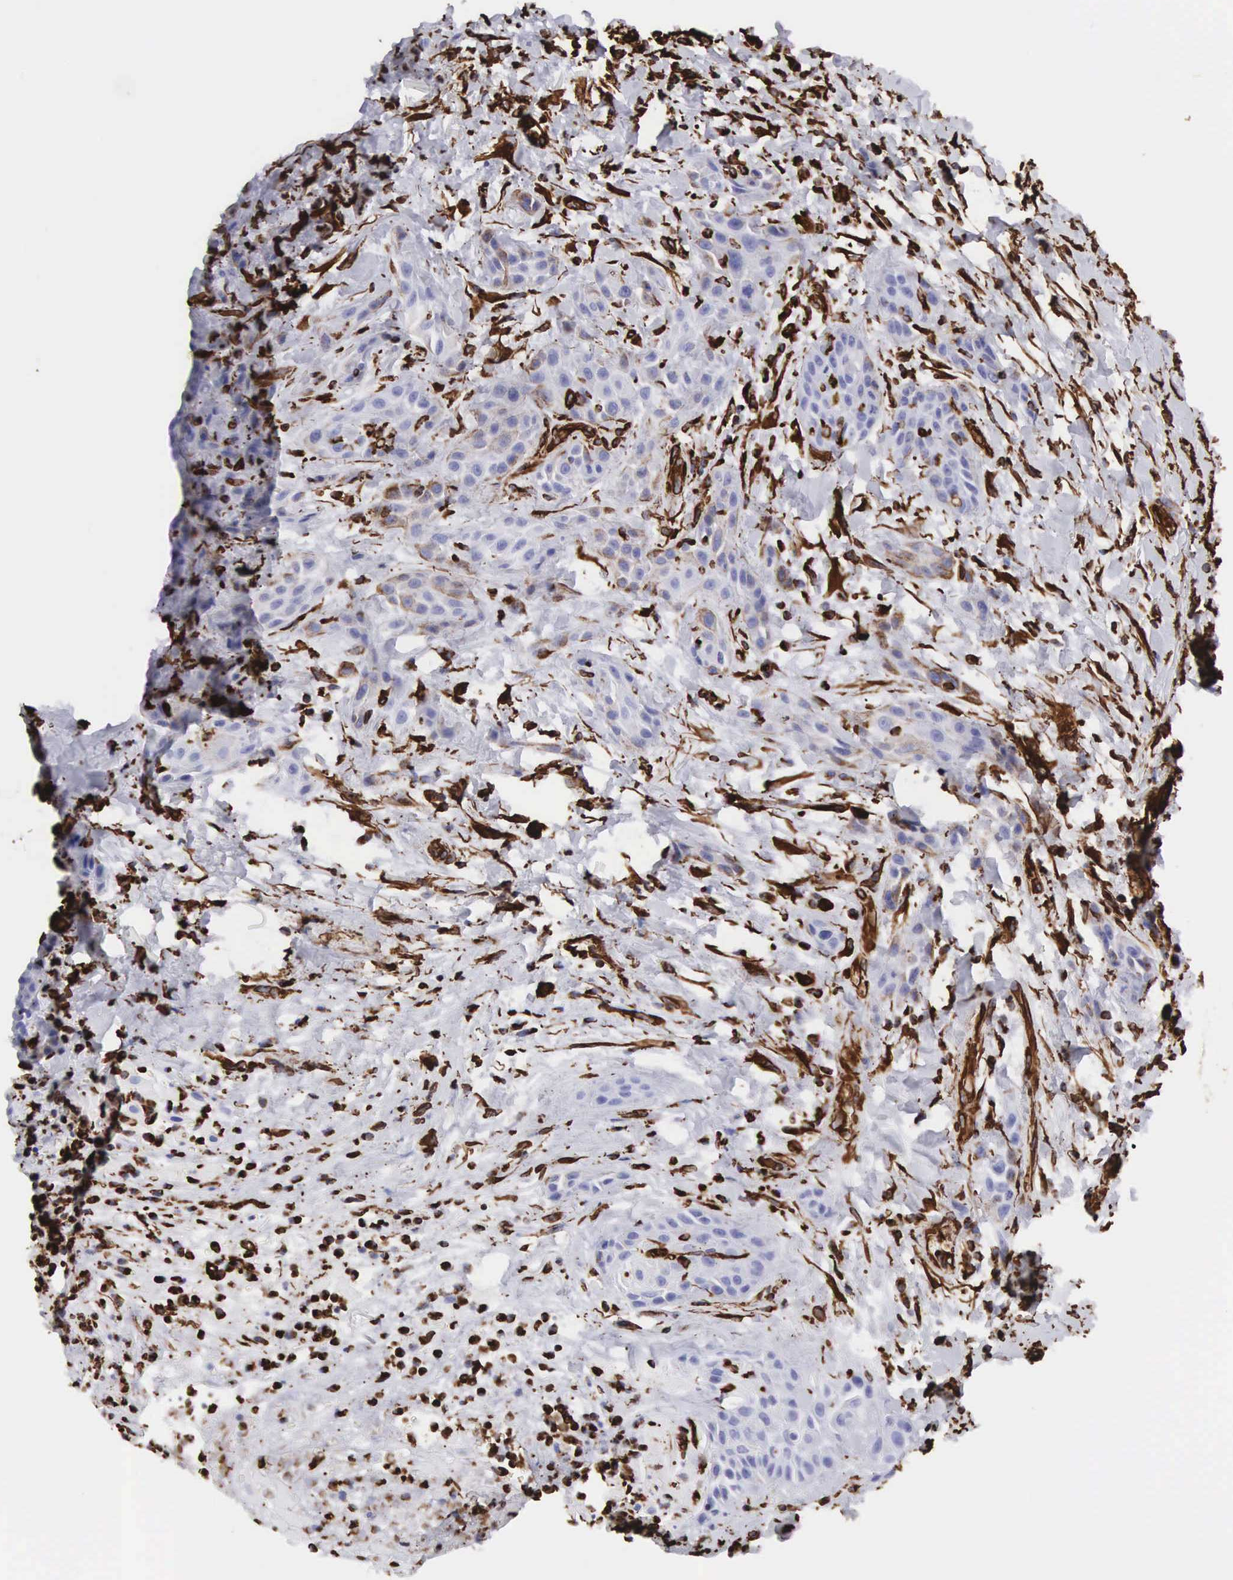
{"staining": {"intensity": "strong", "quantity": "<25%", "location": "cytoplasmic/membranous"}, "tissue": "skin cancer", "cell_type": "Tumor cells", "image_type": "cancer", "snomed": [{"axis": "morphology", "description": "Squamous cell carcinoma, NOS"}, {"axis": "topography", "description": "Skin"}, {"axis": "topography", "description": "Anal"}], "caption": "The histopathology image displays staining of skin cancer (squamous cell carcinoma), revealing strong cytoplasmic/membranous protein expression (brown color) within tumor cells.", "gene": "VIM", "patient": {"sex": "male", "age": 64}}